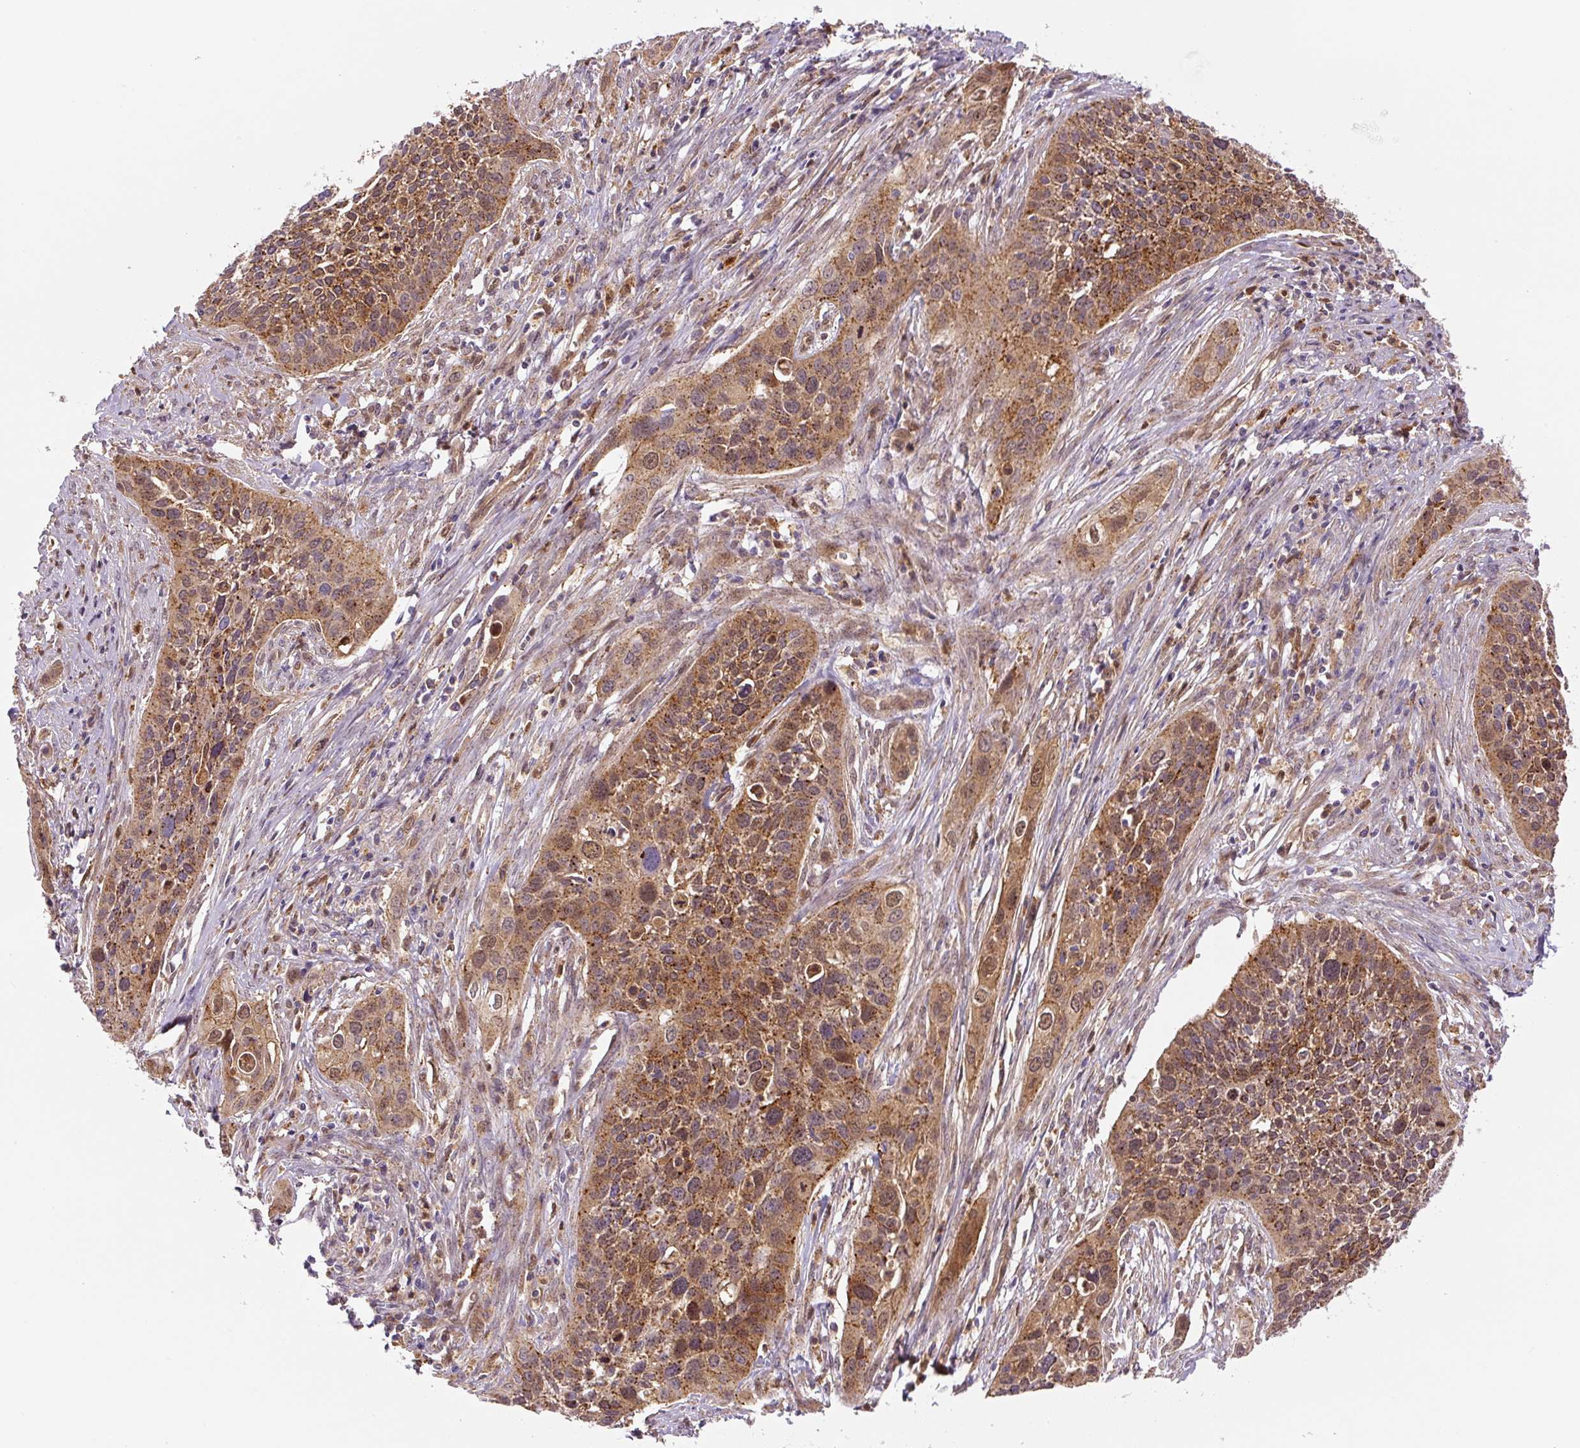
{"staining": {"intensity": "moderate", "quantity": ">75%", "location": "cytoplasmic/membranous"}, "tissue": "cervical cancer", "cell_type": "Tumor cells", "image_type": "cancer", "snomed": [{"axis": "morphology", "description": "Squamous cell carcinoma, NOS"}, {"axis": "topography", "description": "Cervix"}], "caption": "Squamous cell carcinoma (cervical) stained with immunohistochemistry demonstrates moderate cytoplasmic/membranous positivity in about >75% of tumor cells.", "gene": "ZSWIM7", "patient": {"sex": "female", "age": 34}}